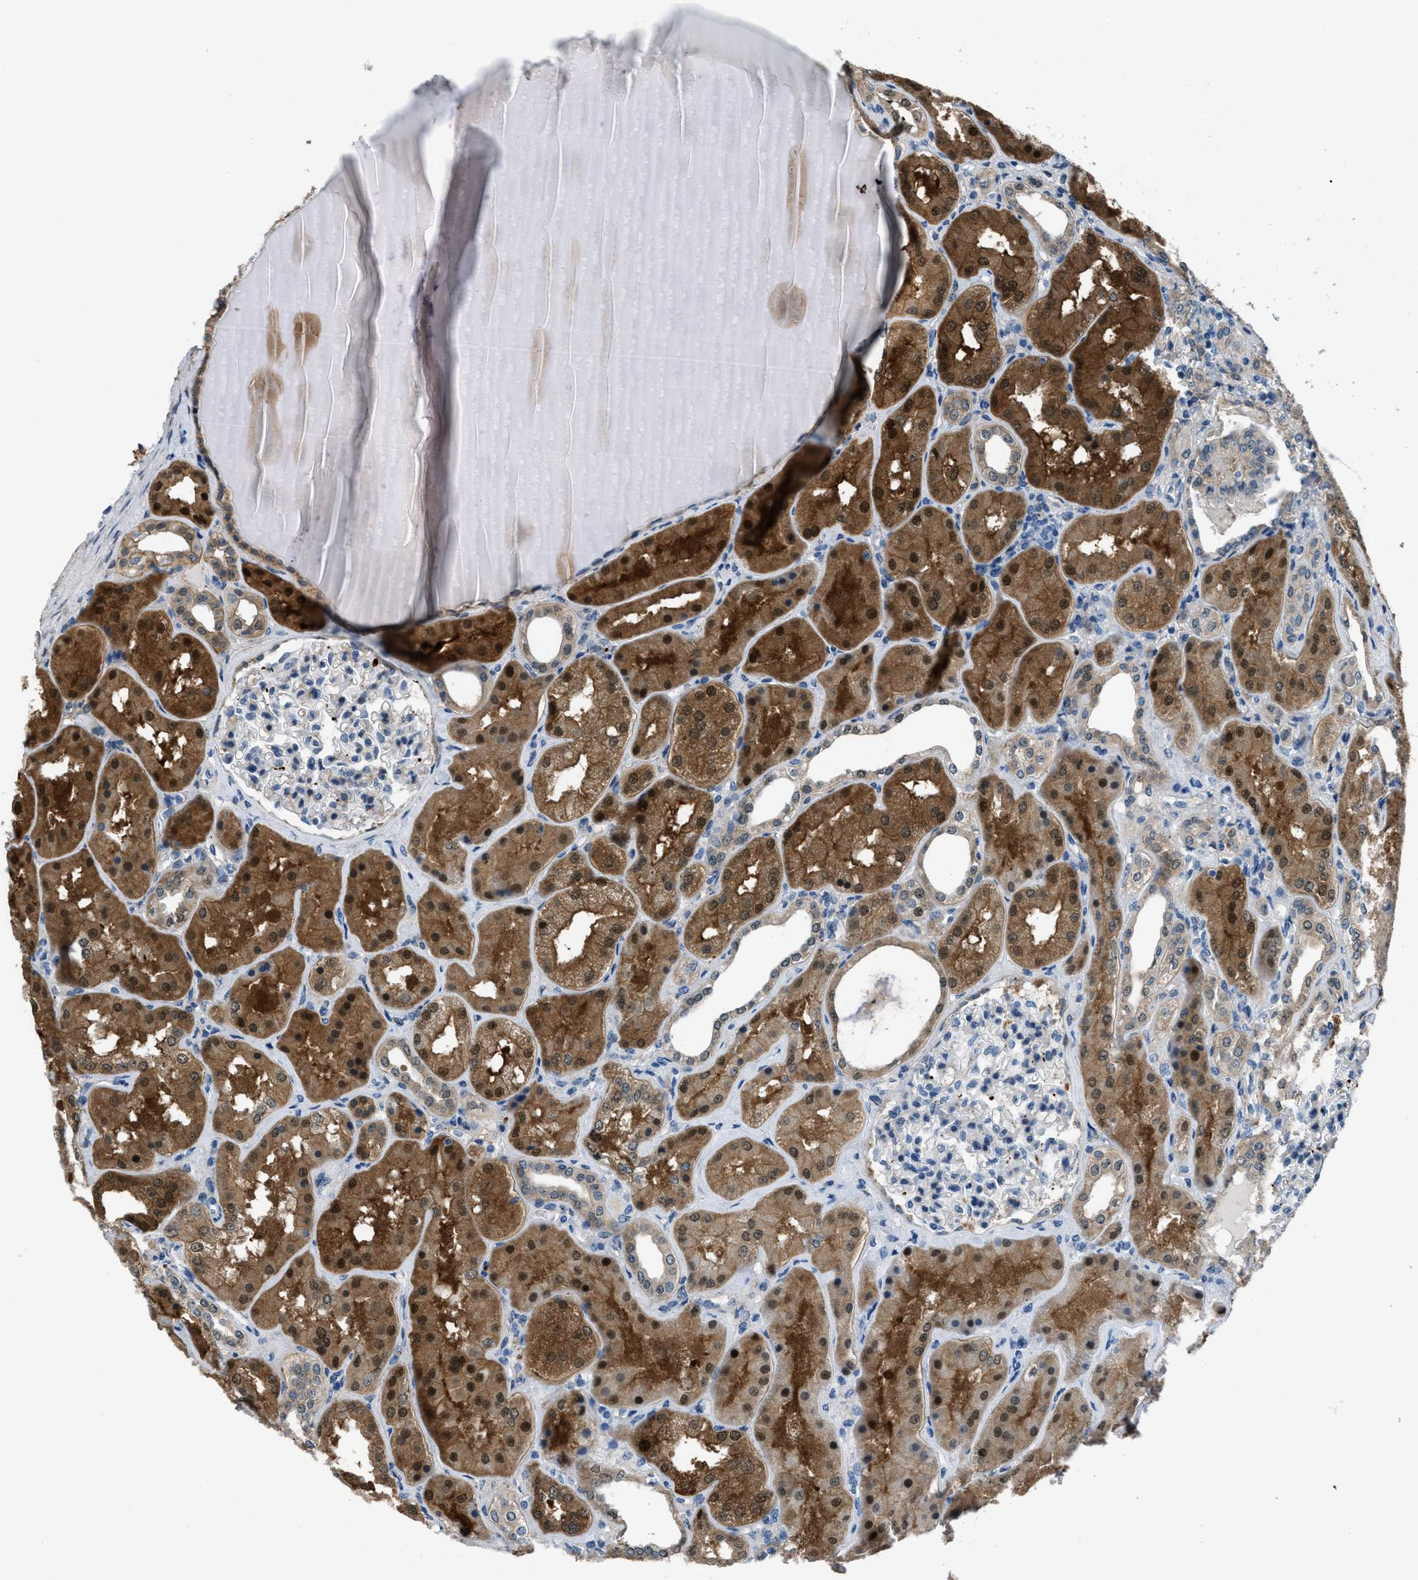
{"staining": {"intensity": "negative", "quantity": "none", "location": "none"}, "tissue": "kidney", "cell_type": "Cells in glomeruli", "image_type": "normal", "snomed": [{"axis": "morphology", "description": "Normal tissue, NOS"}, {"axis": "topography", "description": "Kidney"}], "caption": "This is an IHC micrograph of unremarkable human kidney. There is no staining in cells in glomeruli.", "gene": "FBN1", "patient": {"sex": "female", "age": 56}}